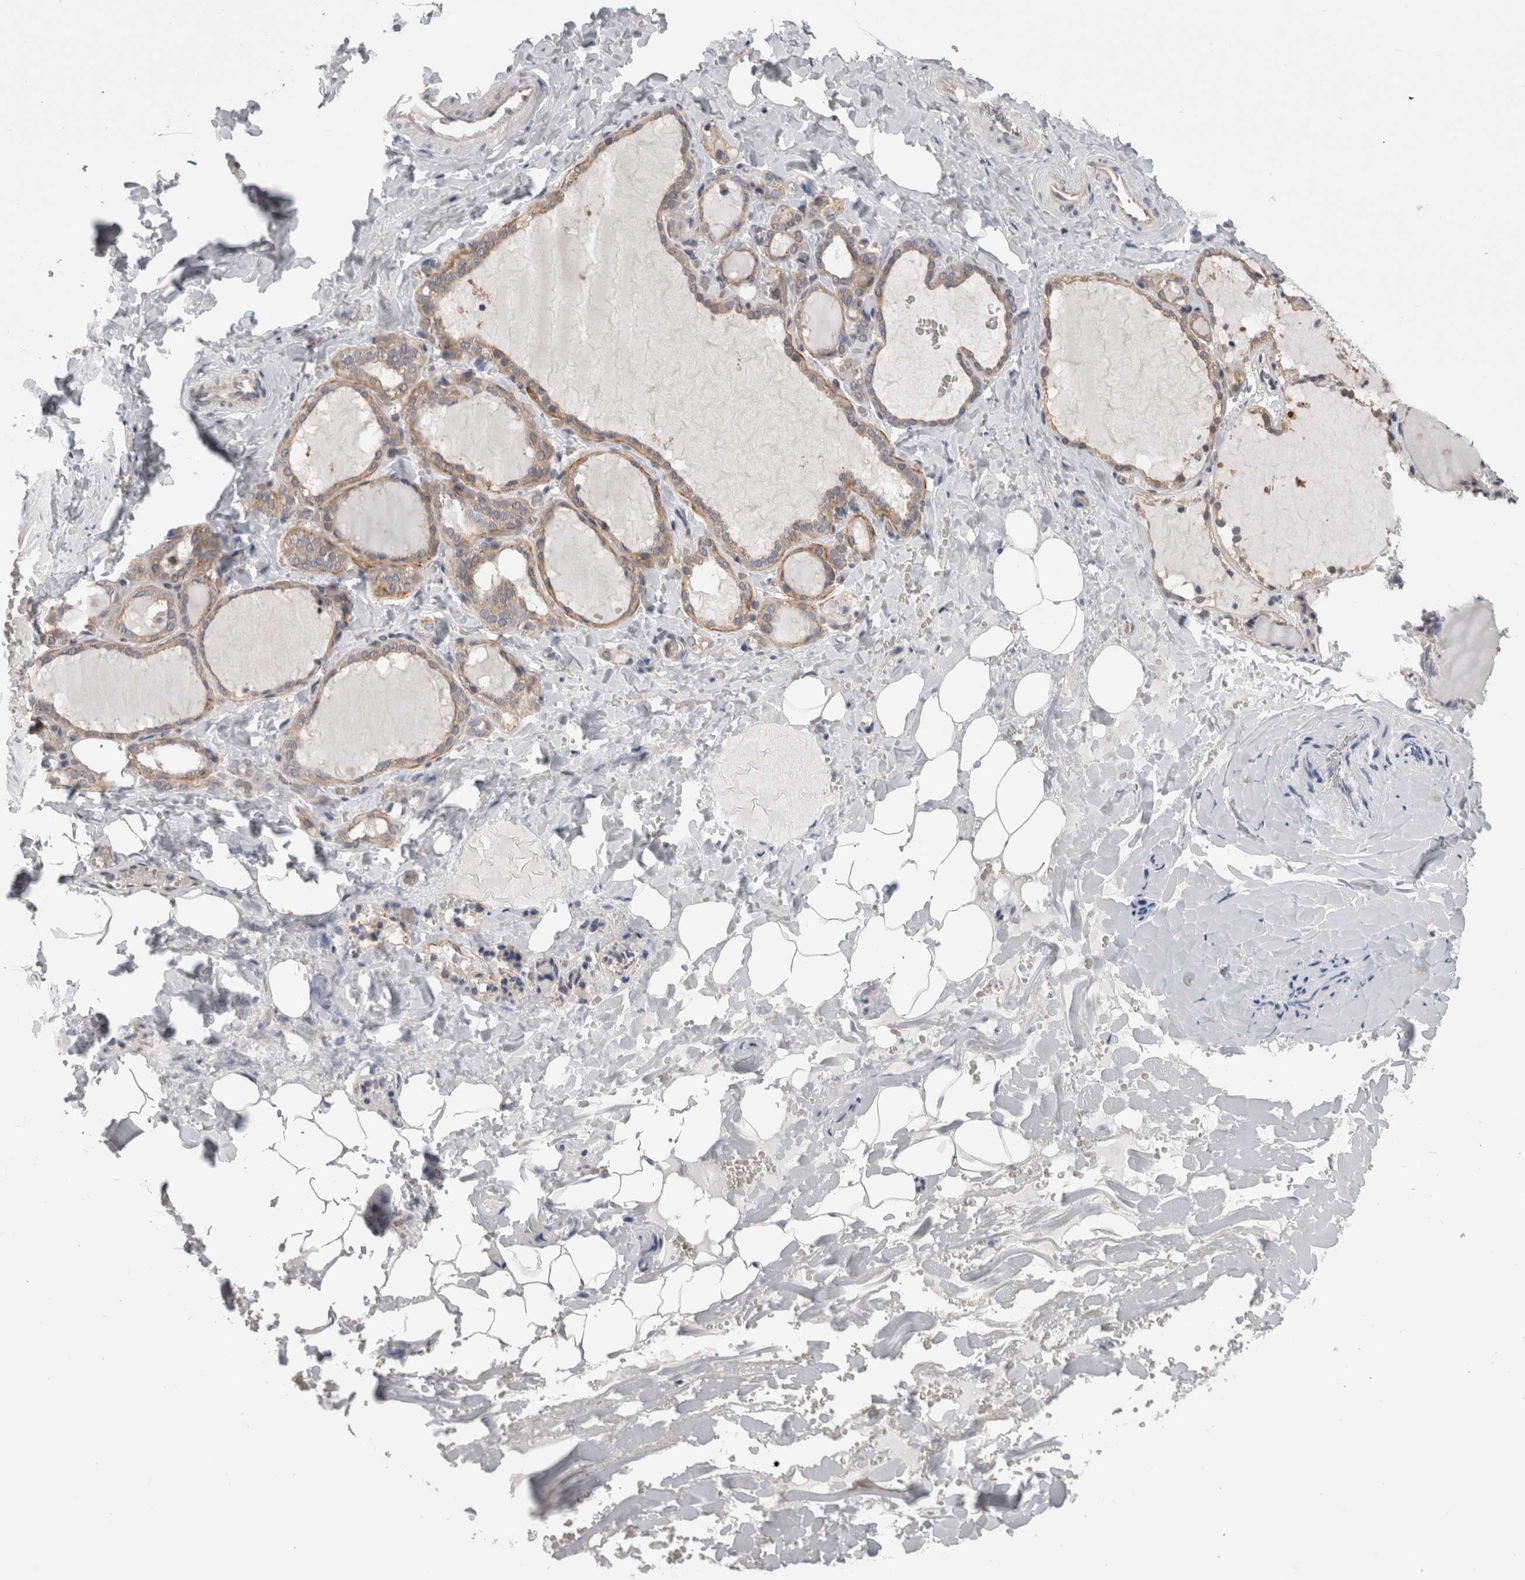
{"staining": {"intensity": "moderate", "quantity": ">75%", "location": "cytoplasmic/membranous"}, "tissue": "thyroid gland", "cell_type": "Glandular cells", "image_type": "normal", "snomed": [{"axis": "morphology", "description": "Normal tissue, NOS"}, {"axis": "topography", "description": "Thyroid gland"}], "caption": "A medium amount of moderate cytoplasmic/membranous staining is identified in about >75% of glandular cells in unremarkable thyroid gland. (Brightfield microscopy of DAB IHC at high magnification).", "gene": "DCTN6", "patient": {"sex": "female", "age": 22}}